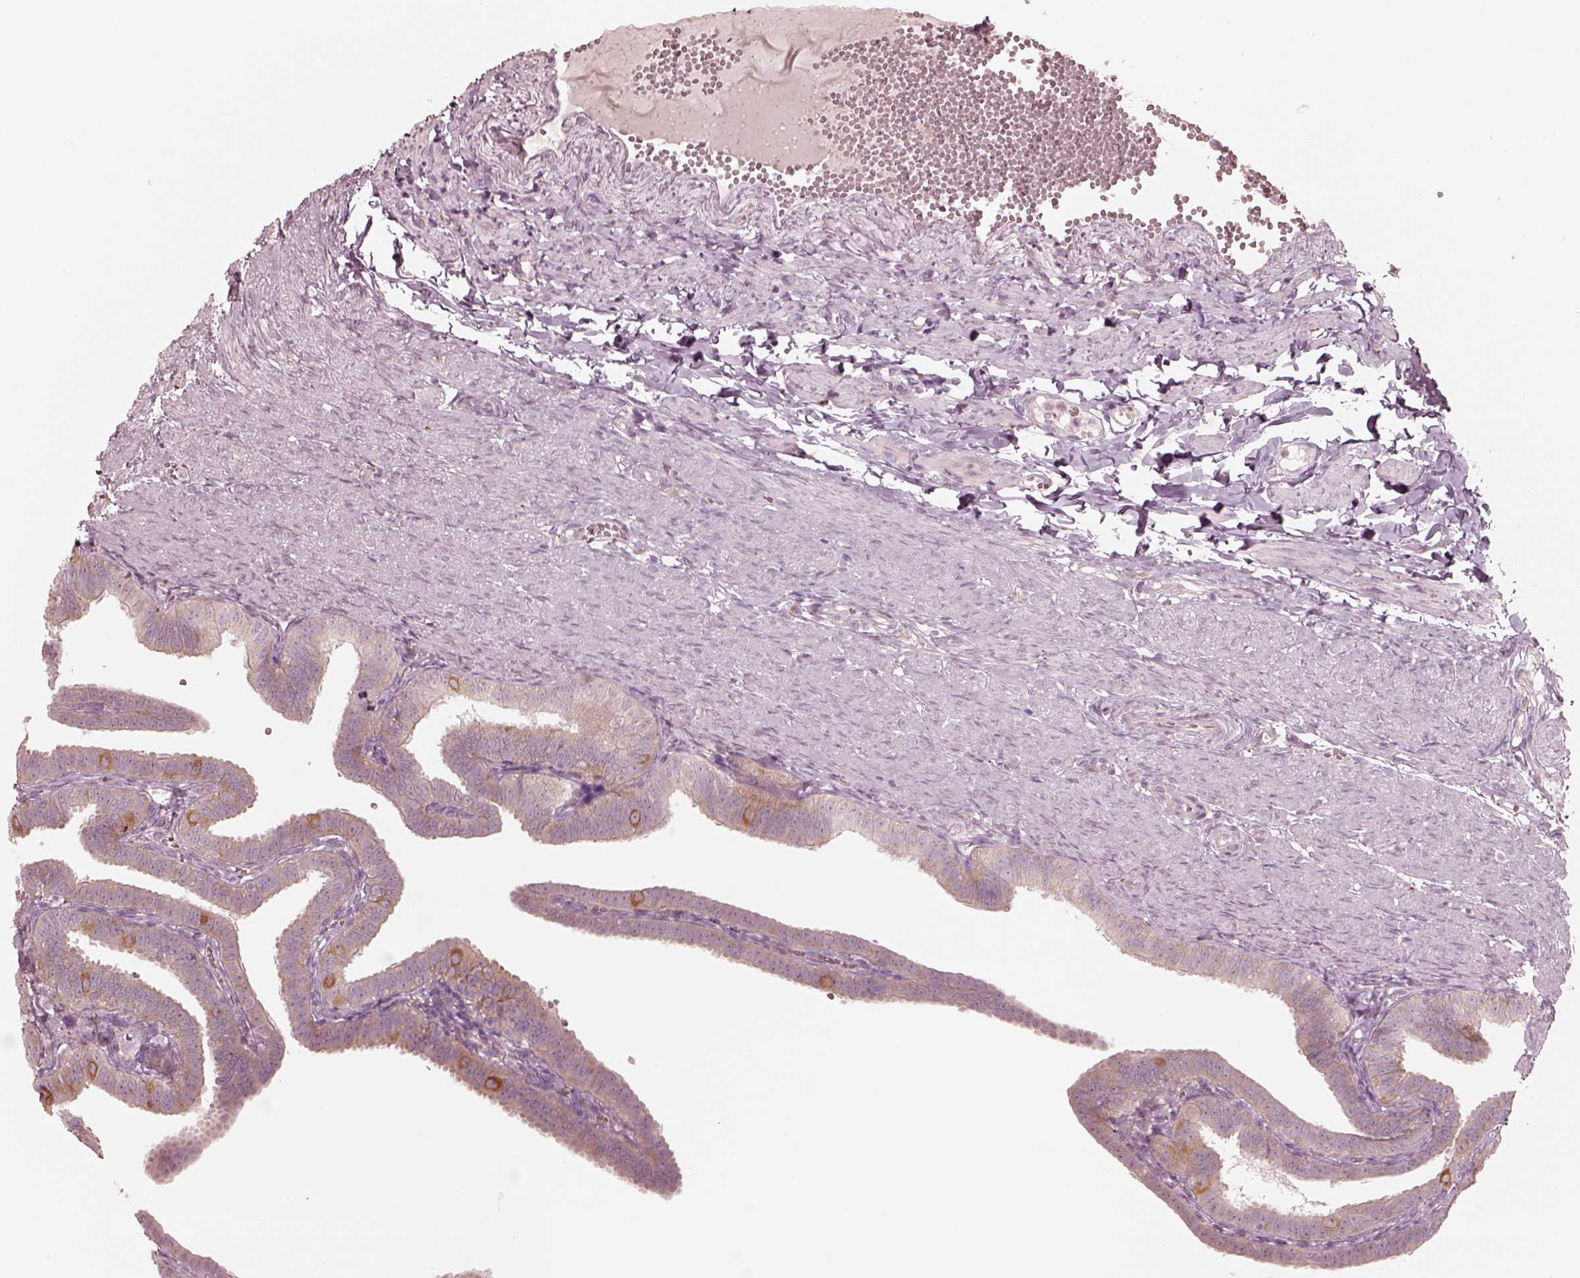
{"staining": {"intensity": "moderate", "quantity": "<25%", "location": "cytoplasmic/membranous"}, "tissue": "fallopian tube", "cell_type": "Glandular cells", "image_type": "normal", "snomed": [{"axis": "morphology", "description": "Normal tissue, NOS"}, {"axis": "topography", "description": "Fallopian tube"}], "caption": "Glandular cells demonstrate low levels of moderate cytoplasmic/membranous positivity in about <25% of cells in normal human fallopian tube. The staining was performed using DAB (3,3'-diaminobenzidine) to visualize the protein expression in brown, while the nuclei were stained in blue with hematoxylin (Magnification: 20x).", "gene": "RAB3C", "patient": {"sex": "female", "age": 25}}